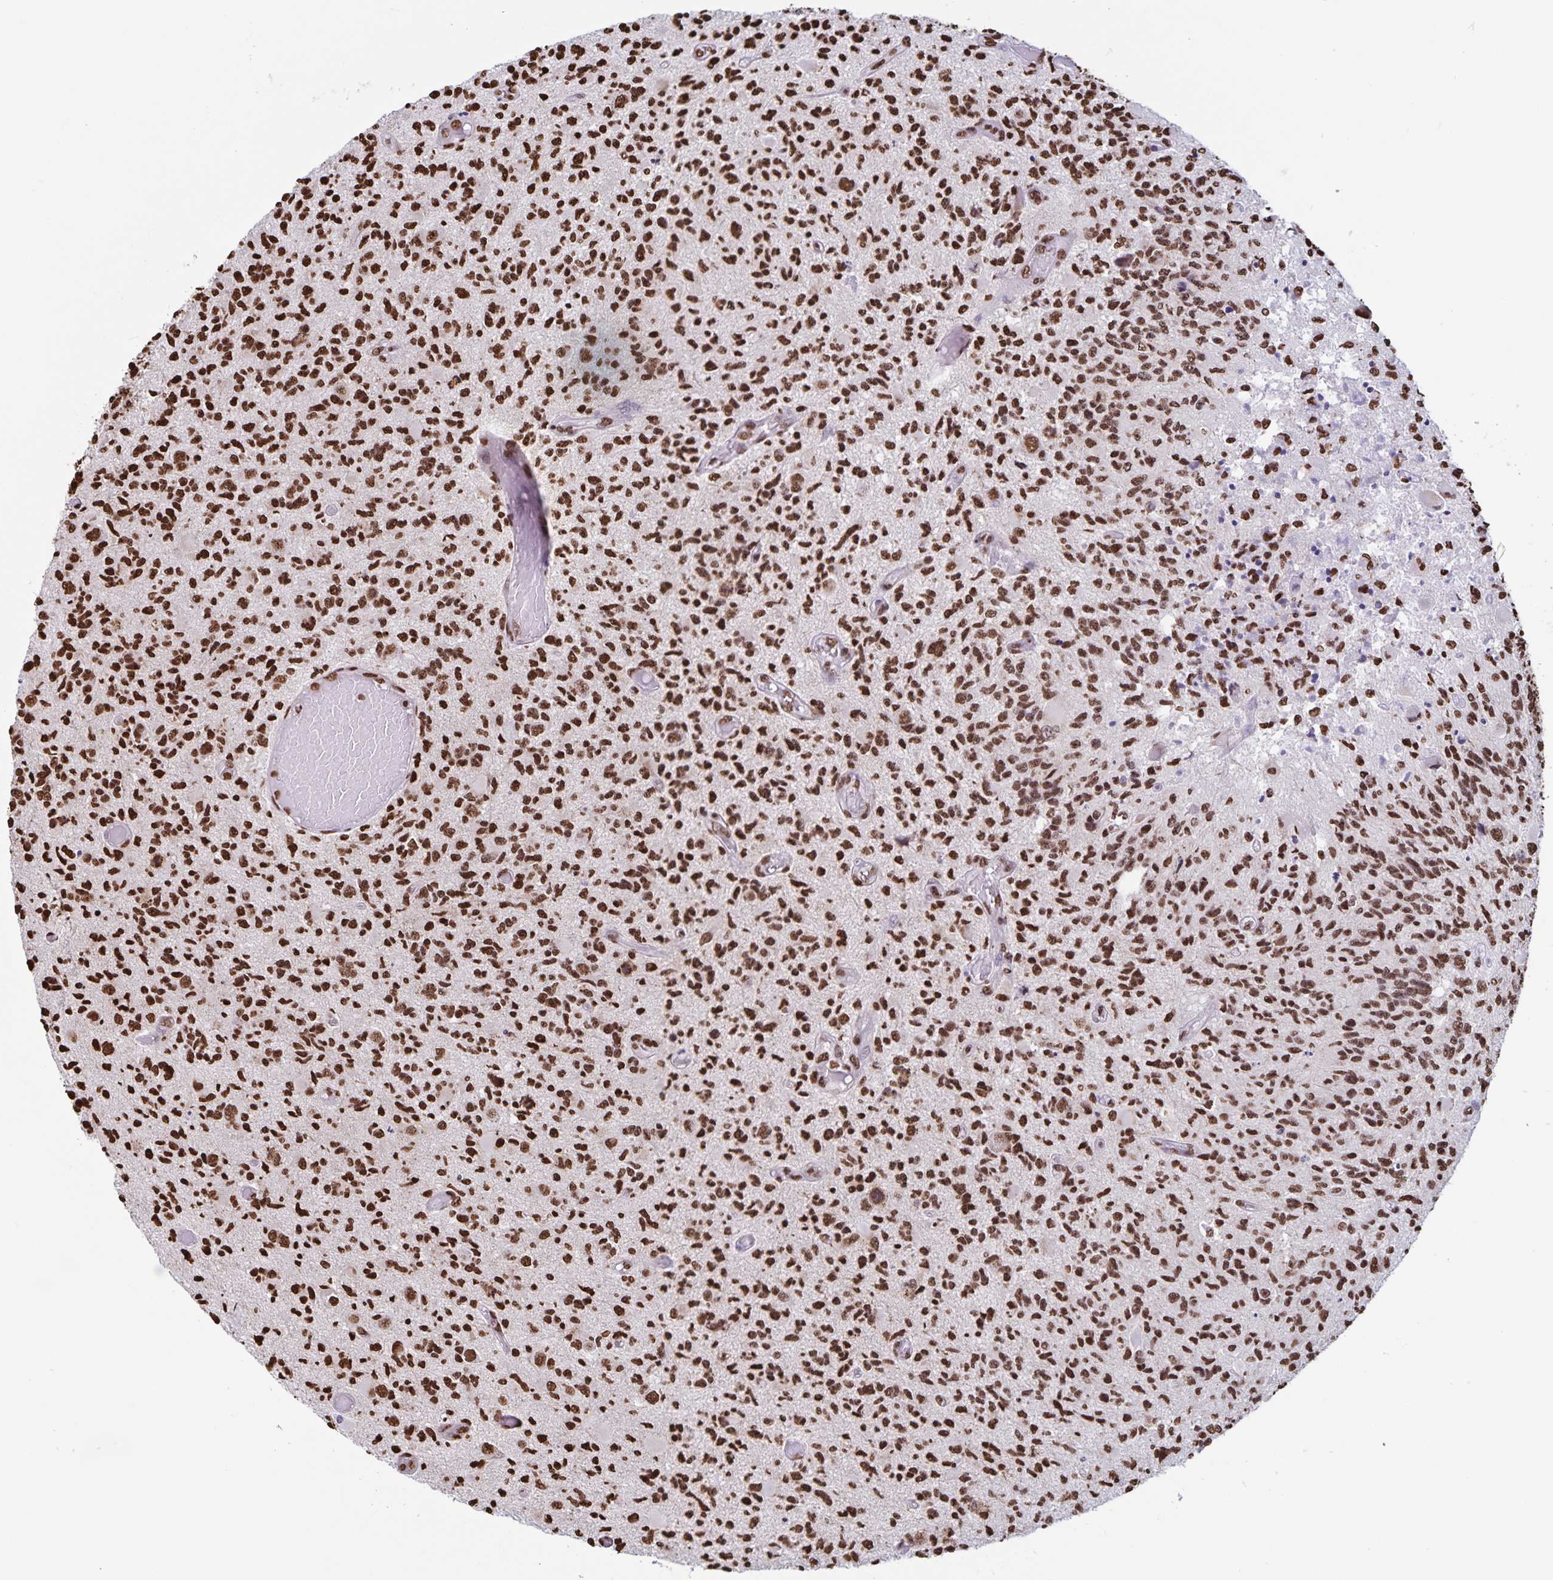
{"staining": {"intensity": "strong", "quantity": ">75%", "location": "nuclear"}, "tissue": "glioma", "cell_type": "Tumor cells", "image_type": "cancer", "snomed": [{"axis": "morphology", "description": "Glioma, malignant, High grade"}, {"axis": "topography", "description": "Brain"}], "caption": "Glioma was stained to show a protein in brown. There is high levels of strong nuclear expression in about >75% of tumor cells.", "gene": "DUT", "patient": {"sex": "female", "age": 63}}